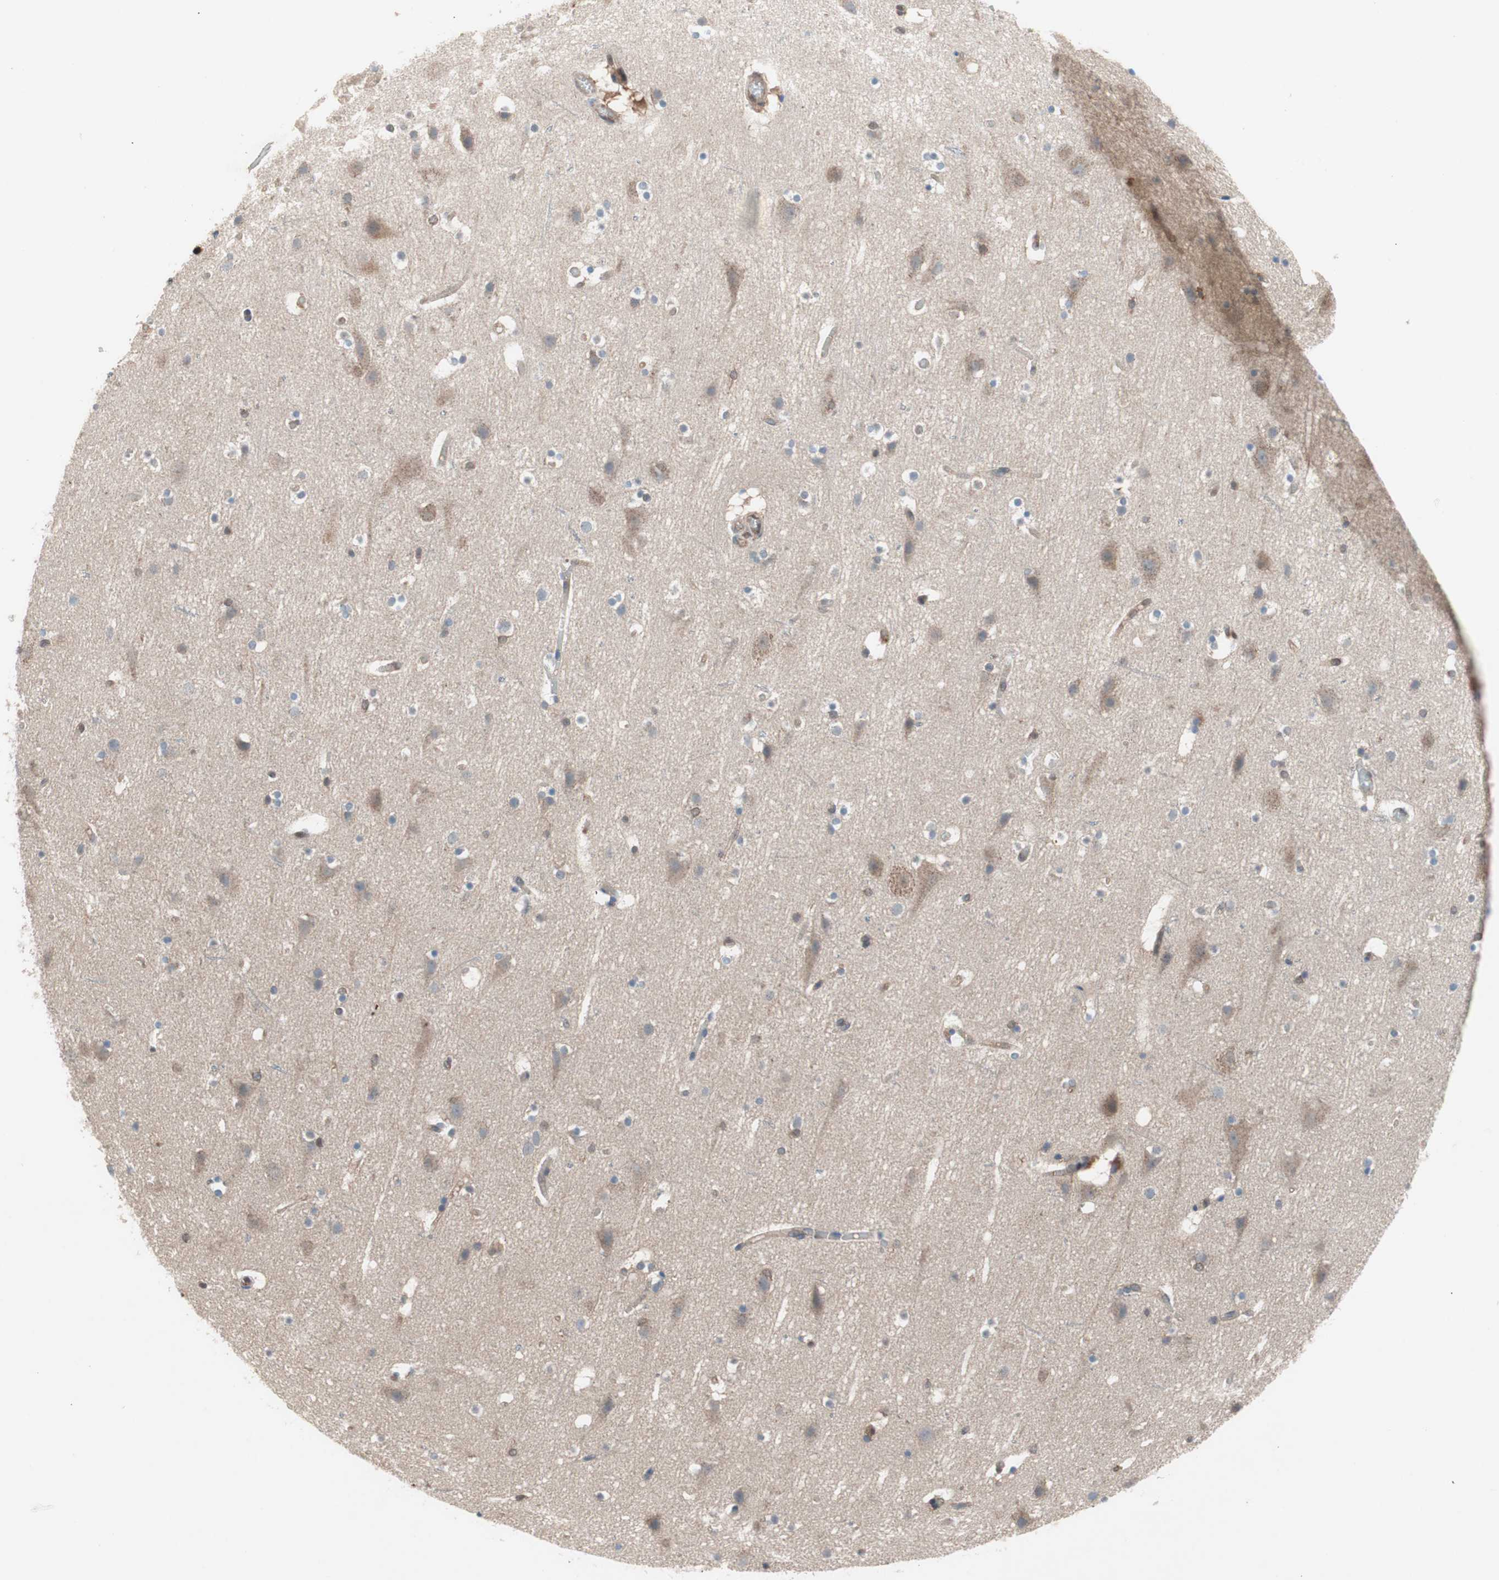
{"staining": {"intensity": "moderate", "quantity": "25%-75%", "location": "cytoplasmic/membranous"}, "tissue": "cerebral cortex", "cell_type": "Endothelial cells", "image_type": "normal", "snomed": [{"axis": "morphology", "description": "Normal tissue, NOS"}, {"axis": "topography", "description": "Cerebral cortex"}], "caption": "Cerebral cortex stained with immunohistochemistry (IHC) exhibits moderate cytoplasmic/membranous staining in approximately 25%-75% of endothelial cells.", "gene": "GALT", "patient": {"sex": "male", "age": 45}}